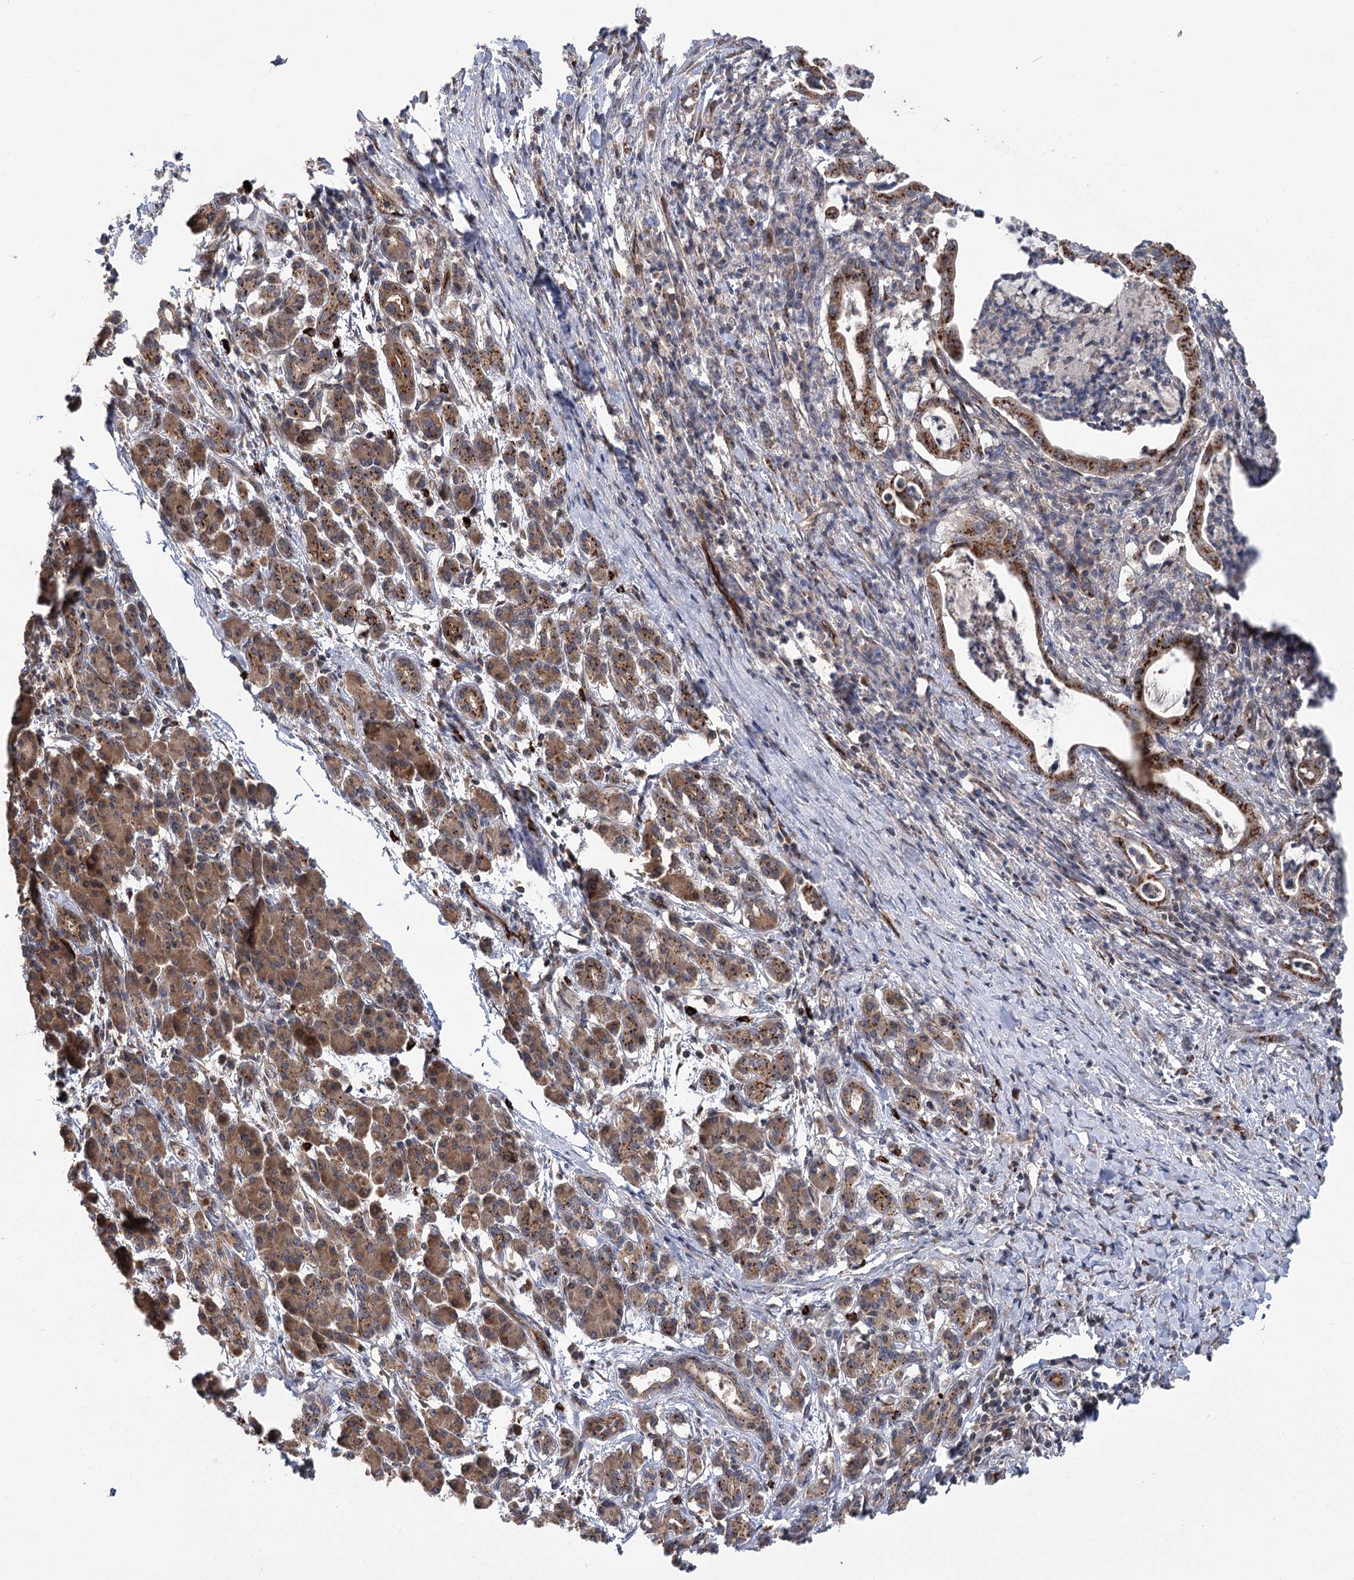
{"staining": {"intensity": "strong", "quantity": ">75%", "location": "cytoplasmic/membranous"}, "tissue": "pancreatic cancer", "cell_type": "Tumor cells", "image_type": "cancer", "snomed": [{"axis": "morphology", "description": "Adenocarcinoma, NOS"}, {"axis": "topography", "description": "Pancreas"}], "caption": "Immunohistochemistry (DAB (3,3'-diaminobenzidine)) staining of human pancreatic adenocarcinoma displays strong cytoplasmic/membranous protein staining in approximately >75% of tumor cells.", "gene": "CARD19", "patient": {"sex": "female", "age": 55}}